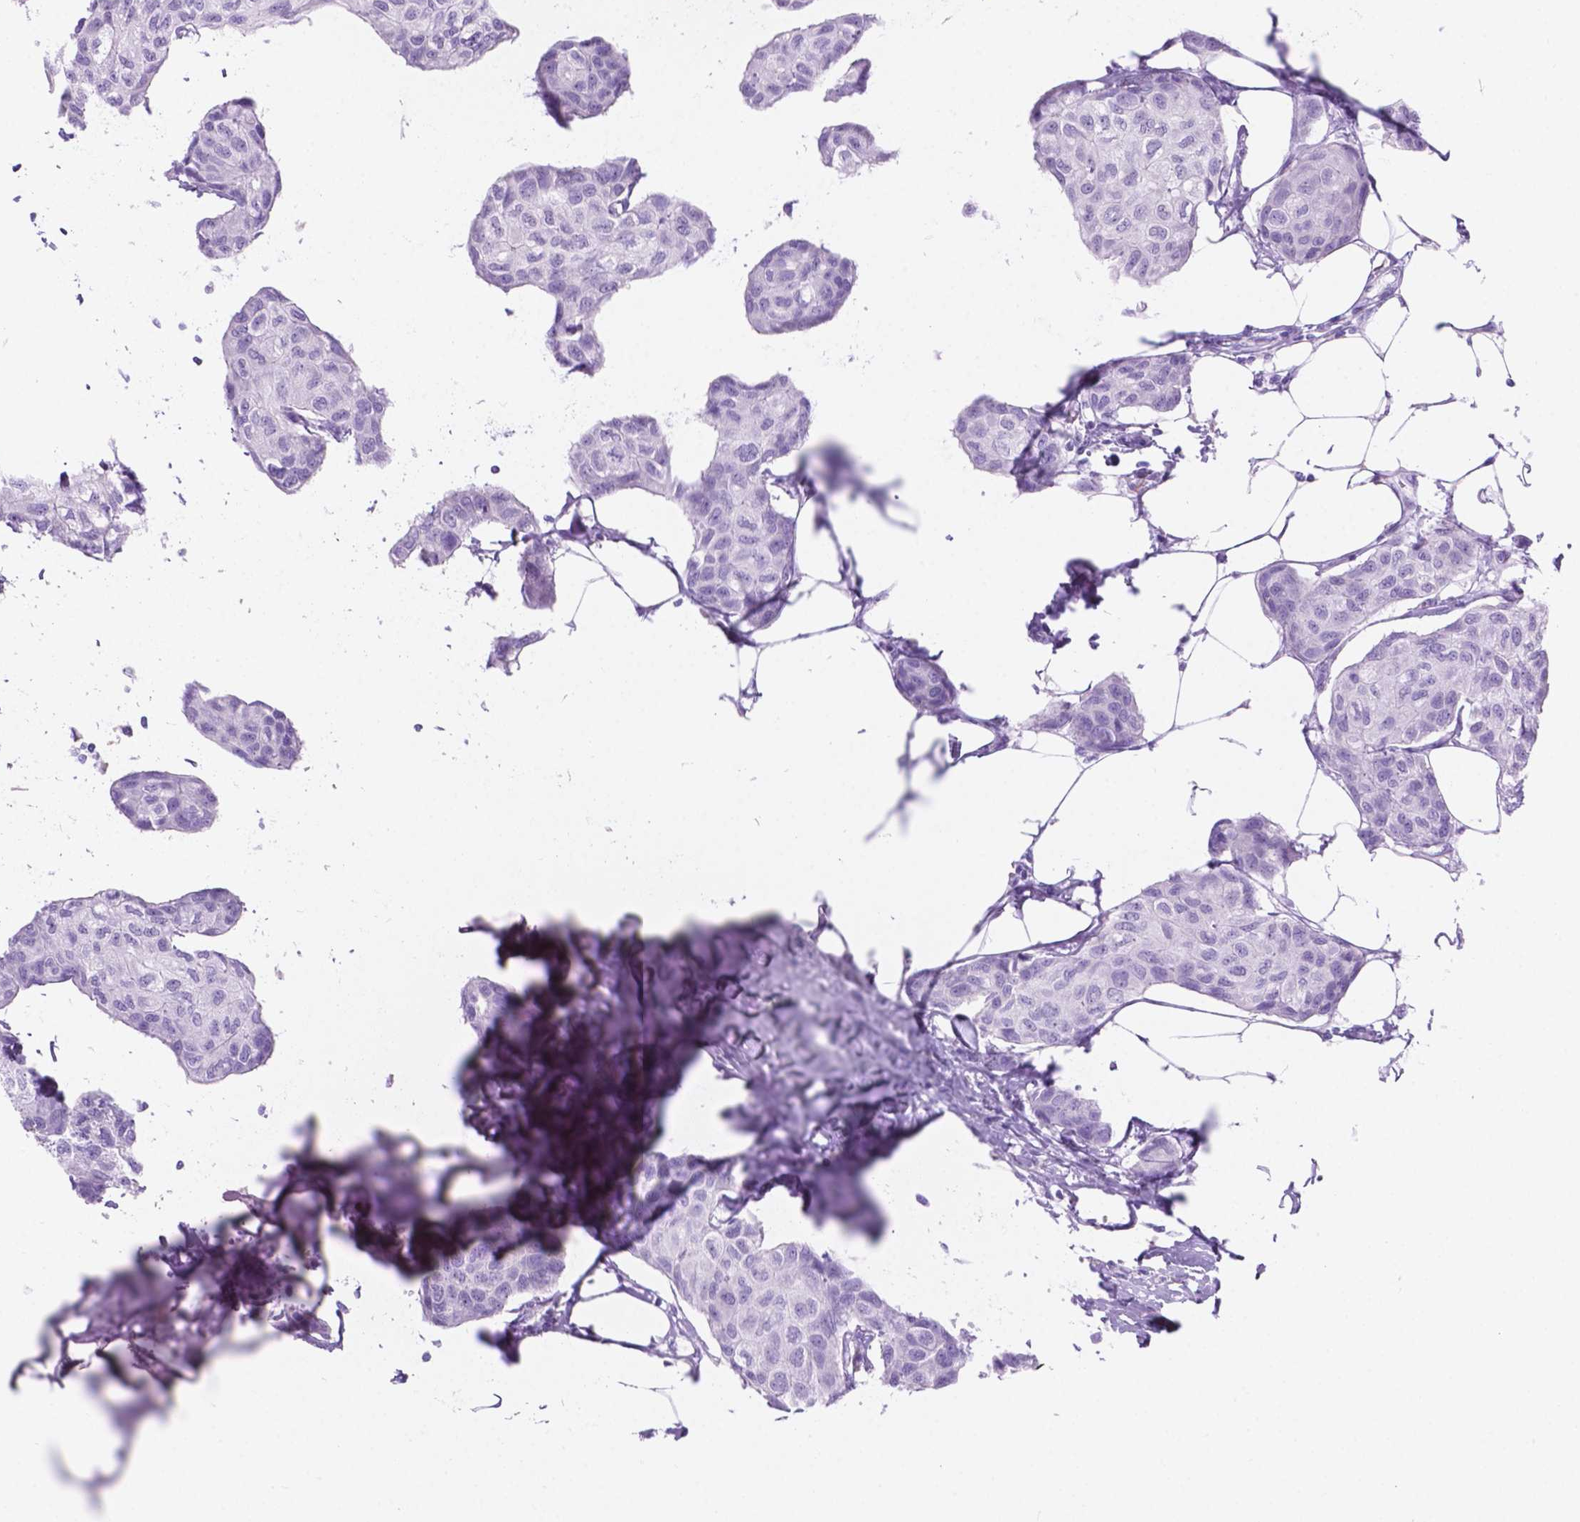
{"staining": {"intensity": "negative", "quantity": "none", "location": "none"}, "tissue": "breast cancer", "cell_type": "Tumor cells", "image_type": "cancer", "snomed": [{"axis": "morphology", "description": "Duct carcinoma"}, {"axis": "topography", "description": "Breast"}], "caption": "Immunohistochemistry (IHC) histopathology image of human breast infiltrating ductal carcinoma stained for a protein (brown), which demonstrates no positivity in tumor cells.", "gene": "GRIN2B", "patient": {"sex": "female", "age": 80}}